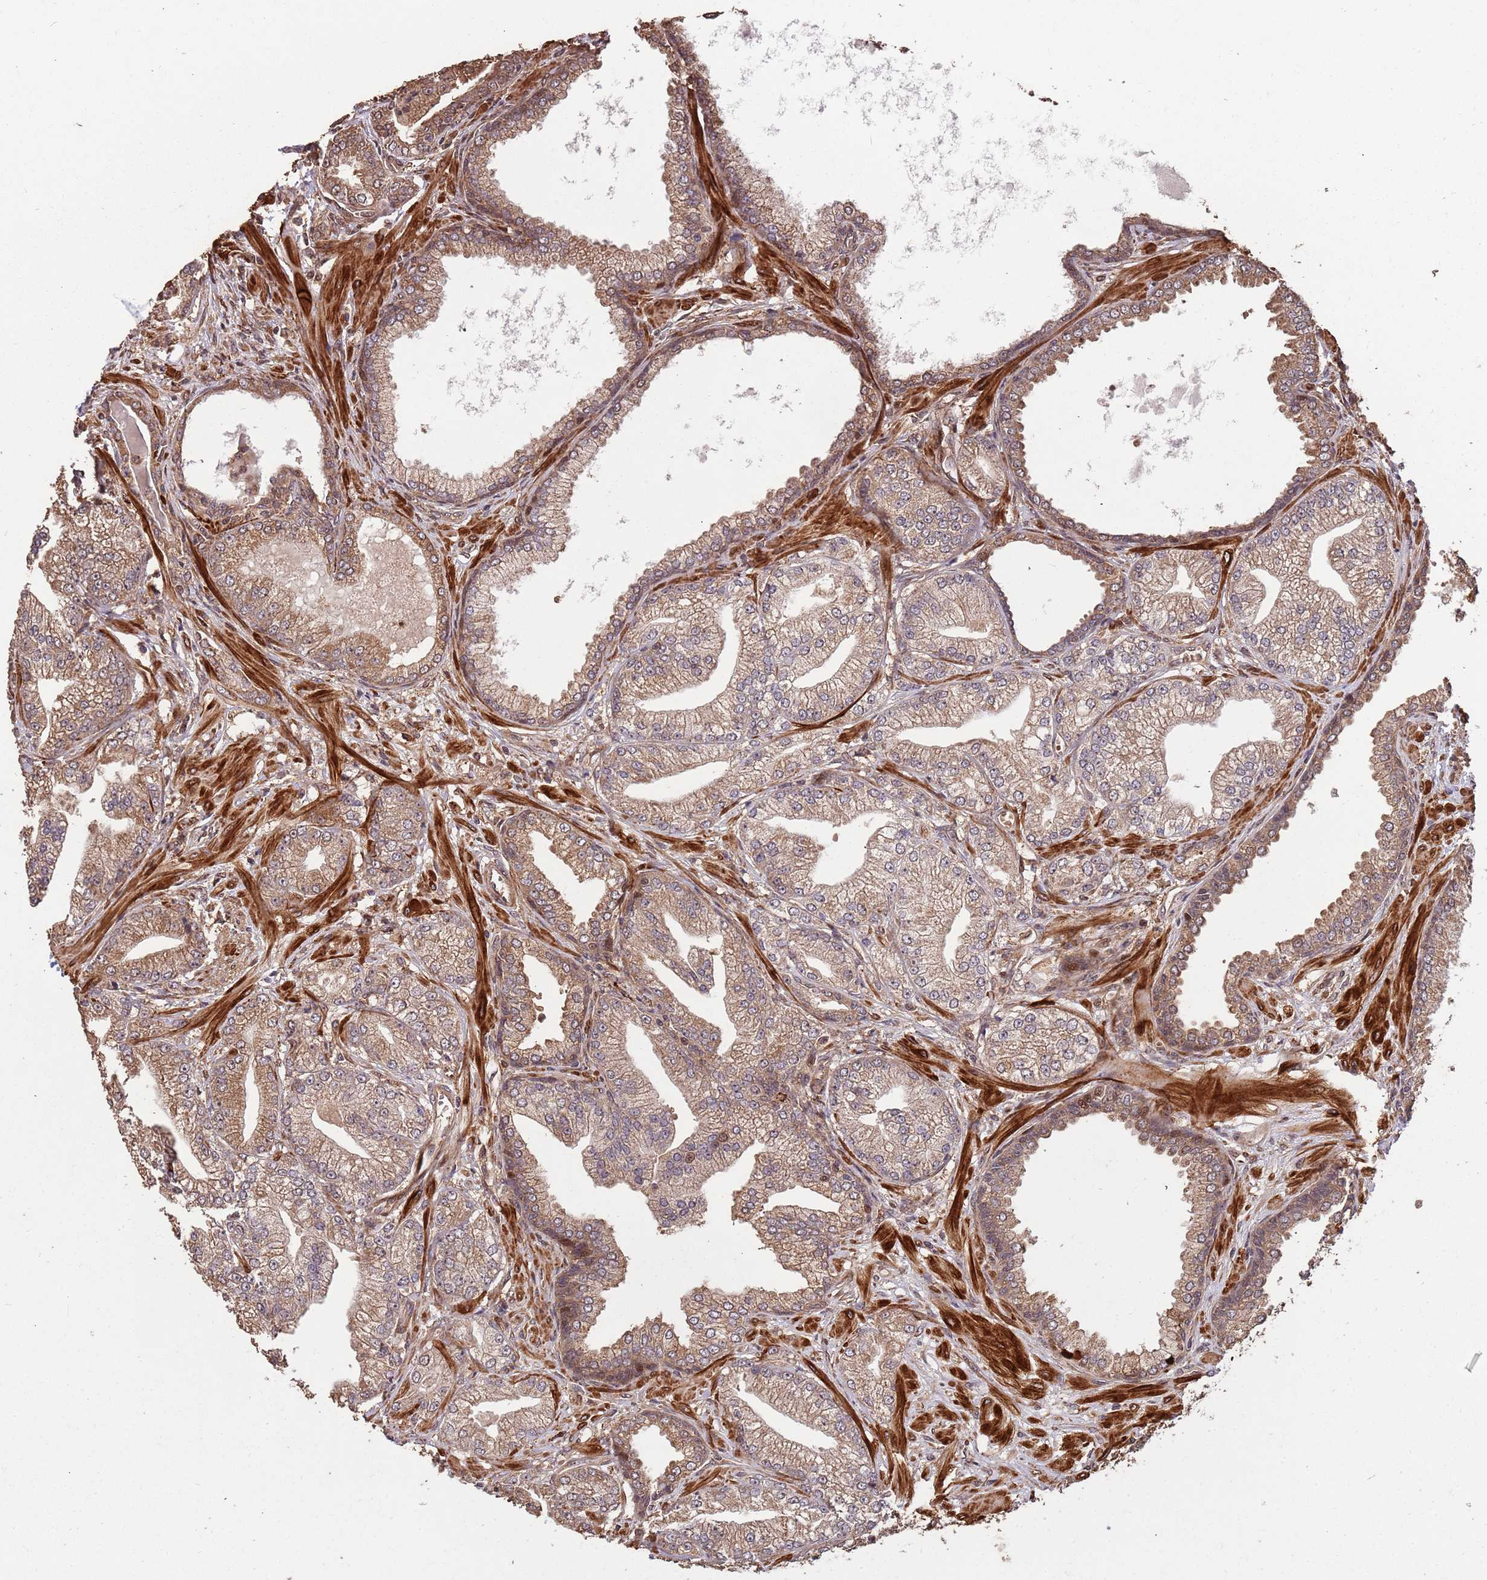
{"staining": {"intensity": "moderate", "quantity": ">75%", "location": "cytoplasmic/membranous"}, "tissue": "prostate cancer", "cell_type": "Tumor cells", "image_type": "cancer", "snomed": [{"axis": "morphology", "description": "Adenocarcinoma, Low grade"}, {"axis": "topography", "description": "Prostate"}], "caption": "A high-resolution image shows immunohistochemistry (IHC) staining of prostate cancer (low-grade adenocarcinoma), which demonstrates moderate cytoplasmic/membranous expression in approximately >75% of tumor cells.", "gene": "ZNF428", "patient": {"sex": "male", "age": 55}}